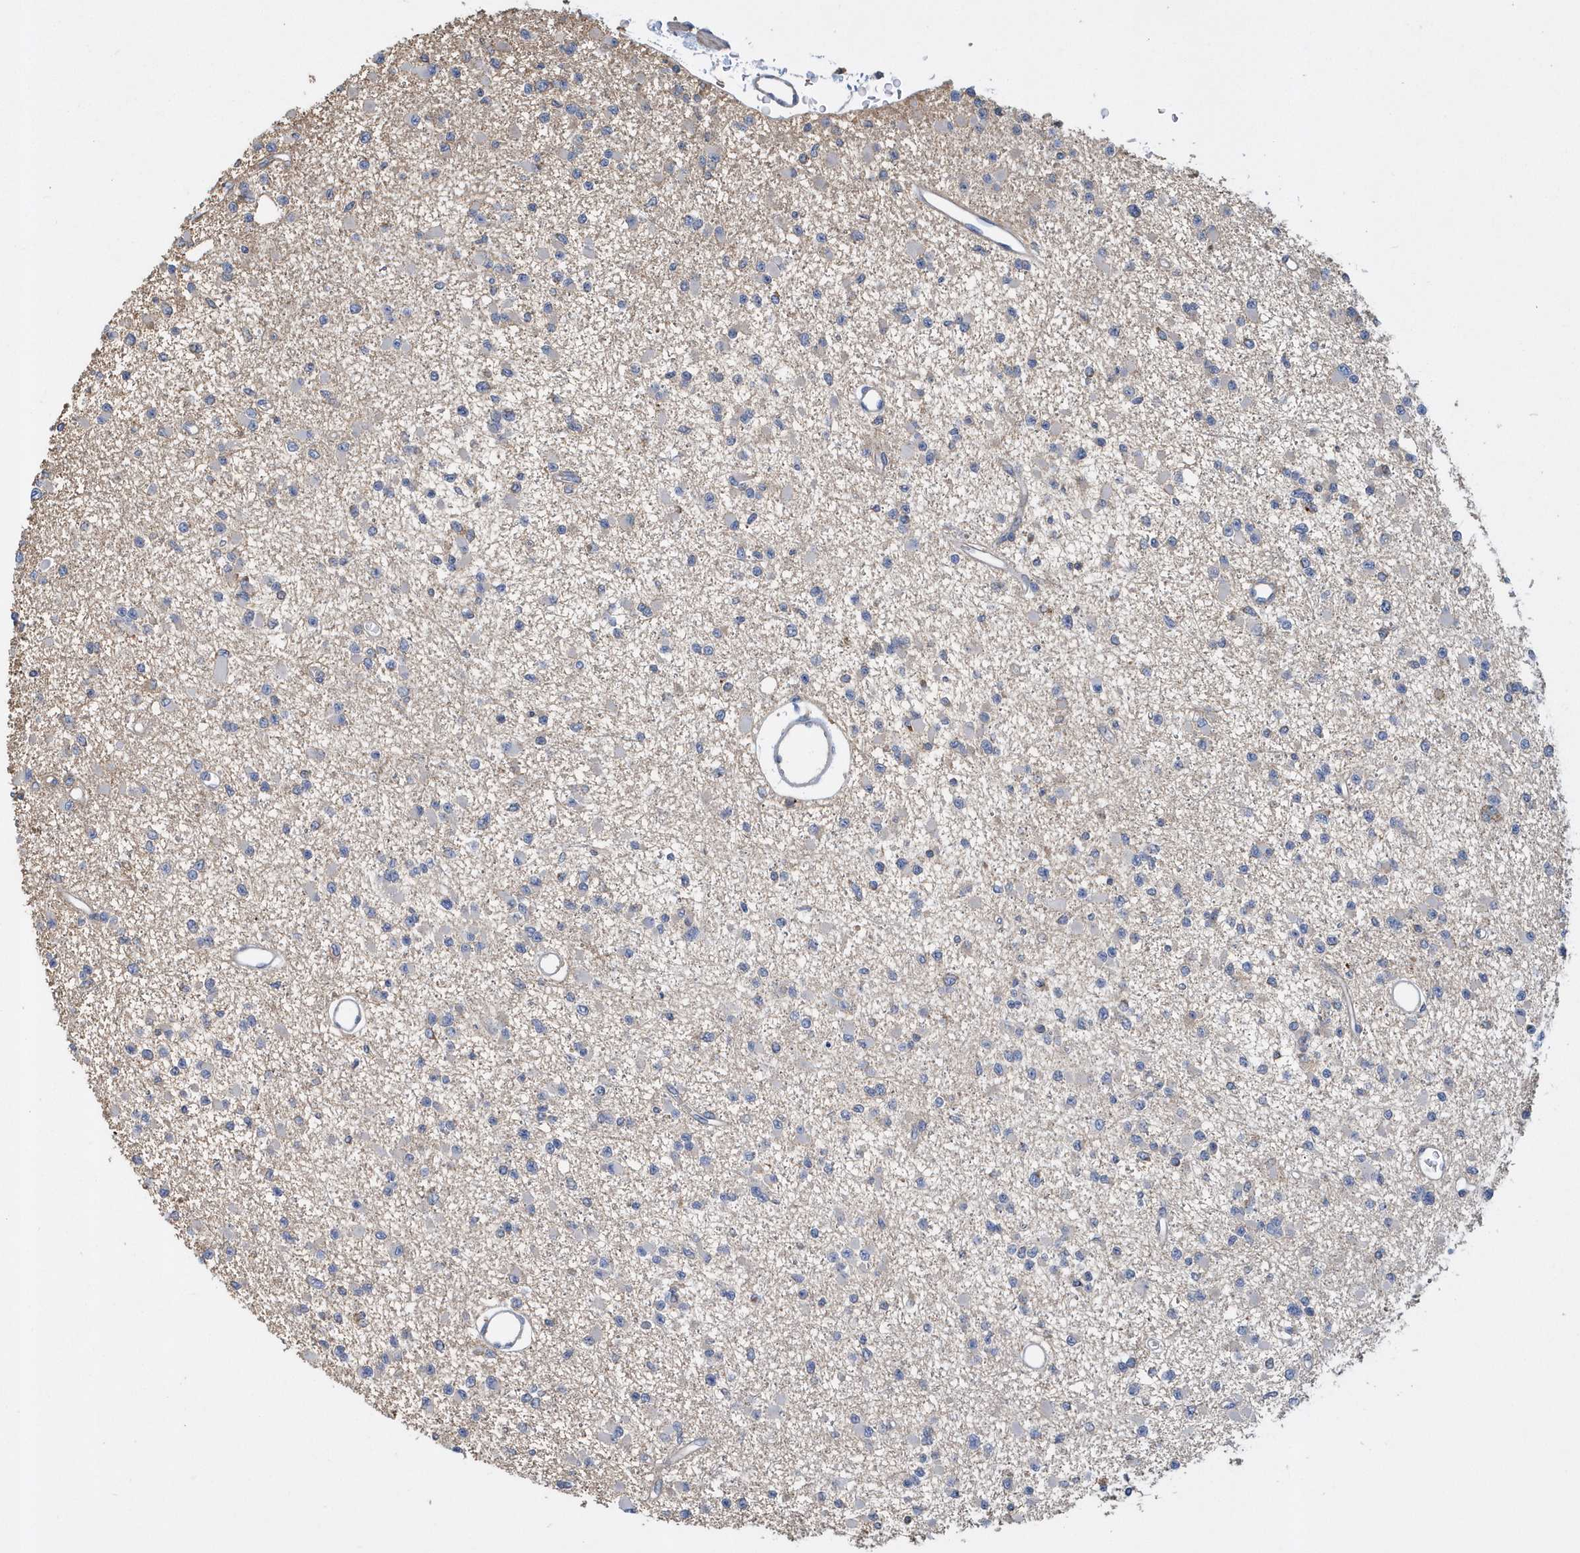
{"staining": {"intensity": "negative", "quantity": "none", "location": "none"}, "tissue": "glioma", "cell_type": "Tumor cells", "image_type": "cancer", "snomed": [{"axis": "morphology", "description": "Glioma, malignant, Low grade"}, {"axis": "topography", "description": "Brain"}], "caption": "High magnification brightfield microscopy of glioma stained with DAB (brown) and counterstained with hematoxylin (blue): tumor cells show no significant positivity.", "gene": "TRAIP", "patient": {"sex": "female", "age": 22}}